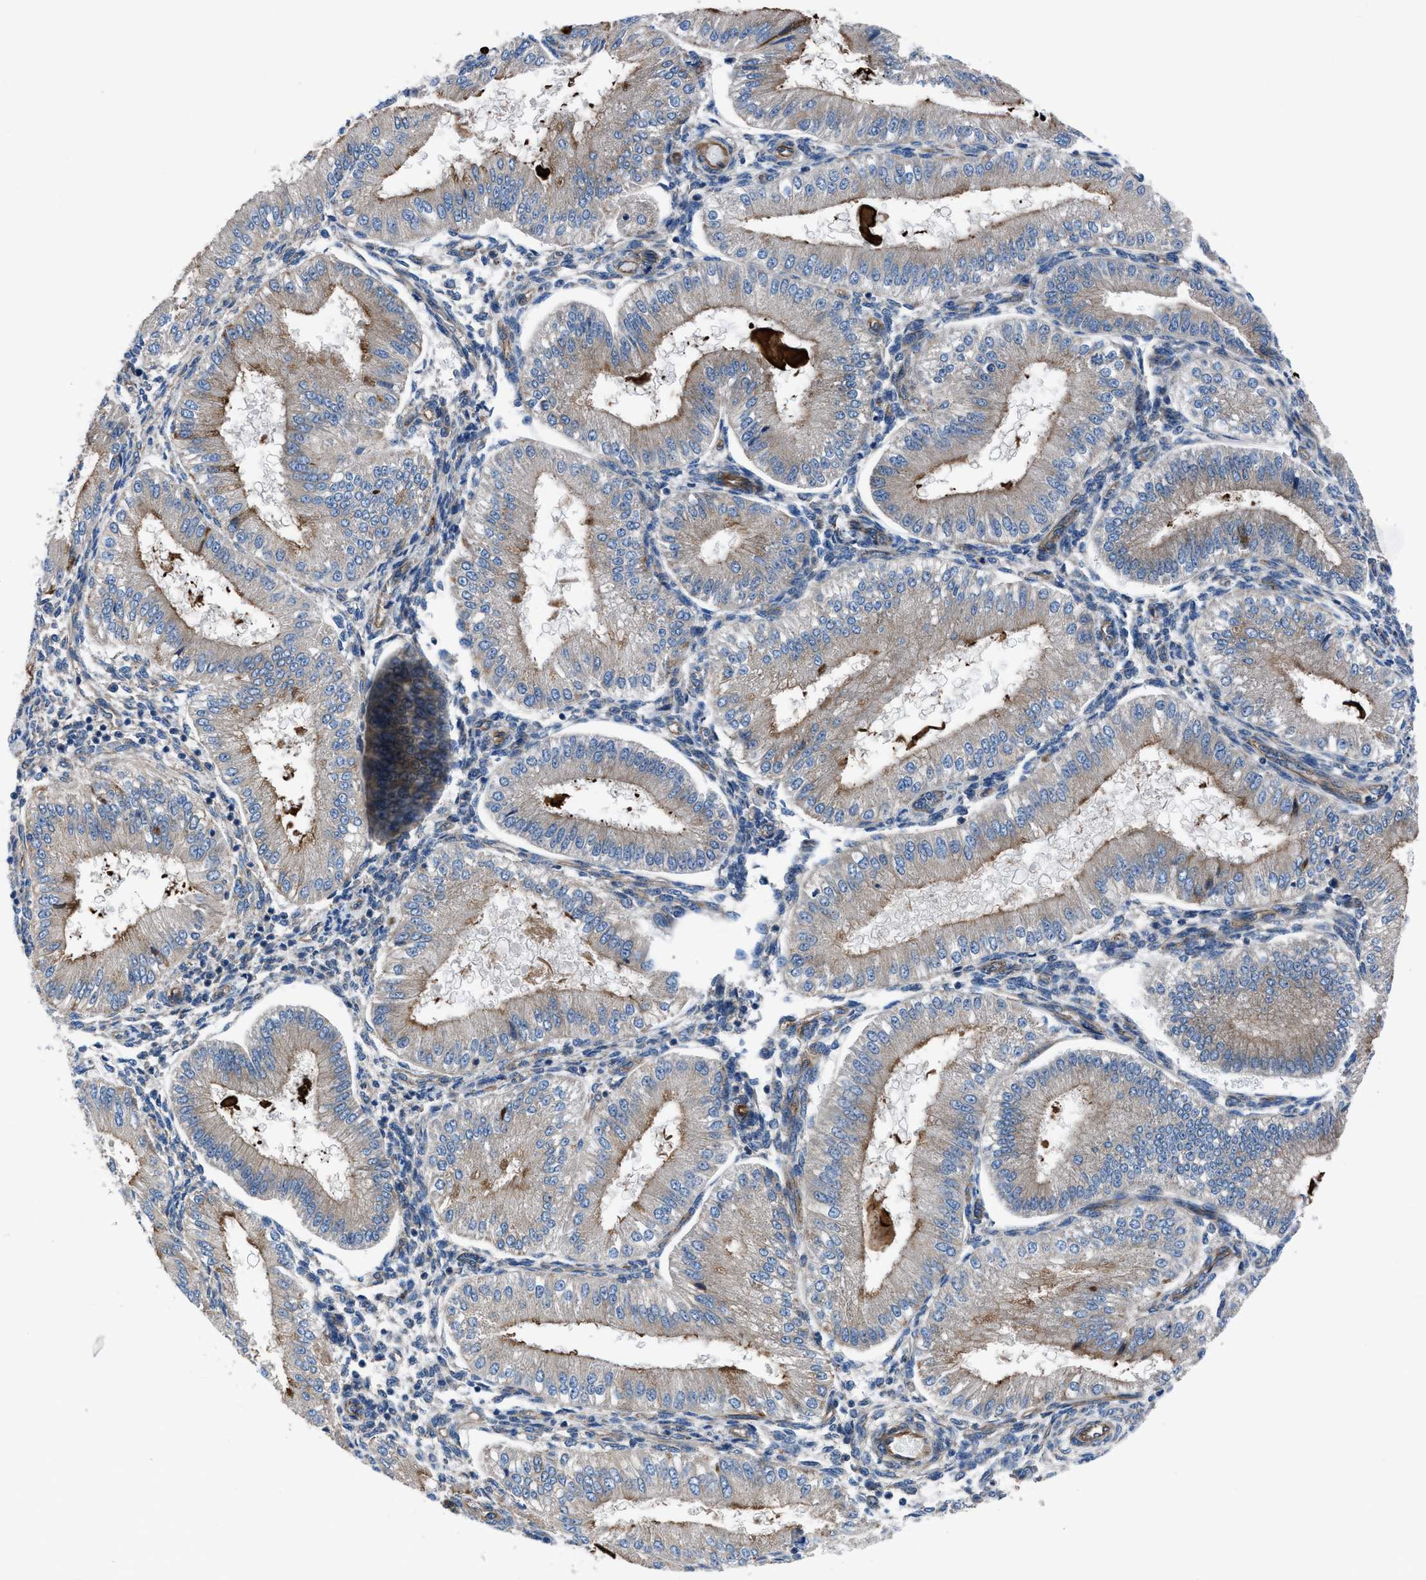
{"staining": {"intensity": "negative", "quantity": "none", "location": "none"}, "tissue": "endometrium", "cell_type": "Cells in endometrial stroma", "image_type": "normal", "snomed": [{"axis": "morphology", "description": "Normal tissue, NOS"}, {"axis": "topography", "description": "Endometrium"}], "caption": "The micrograph displays no significant staining in cells in endometrial stroma of endometrium.", "gene": "TRIP4", "patient": {"sex": "female", "age": 39}}